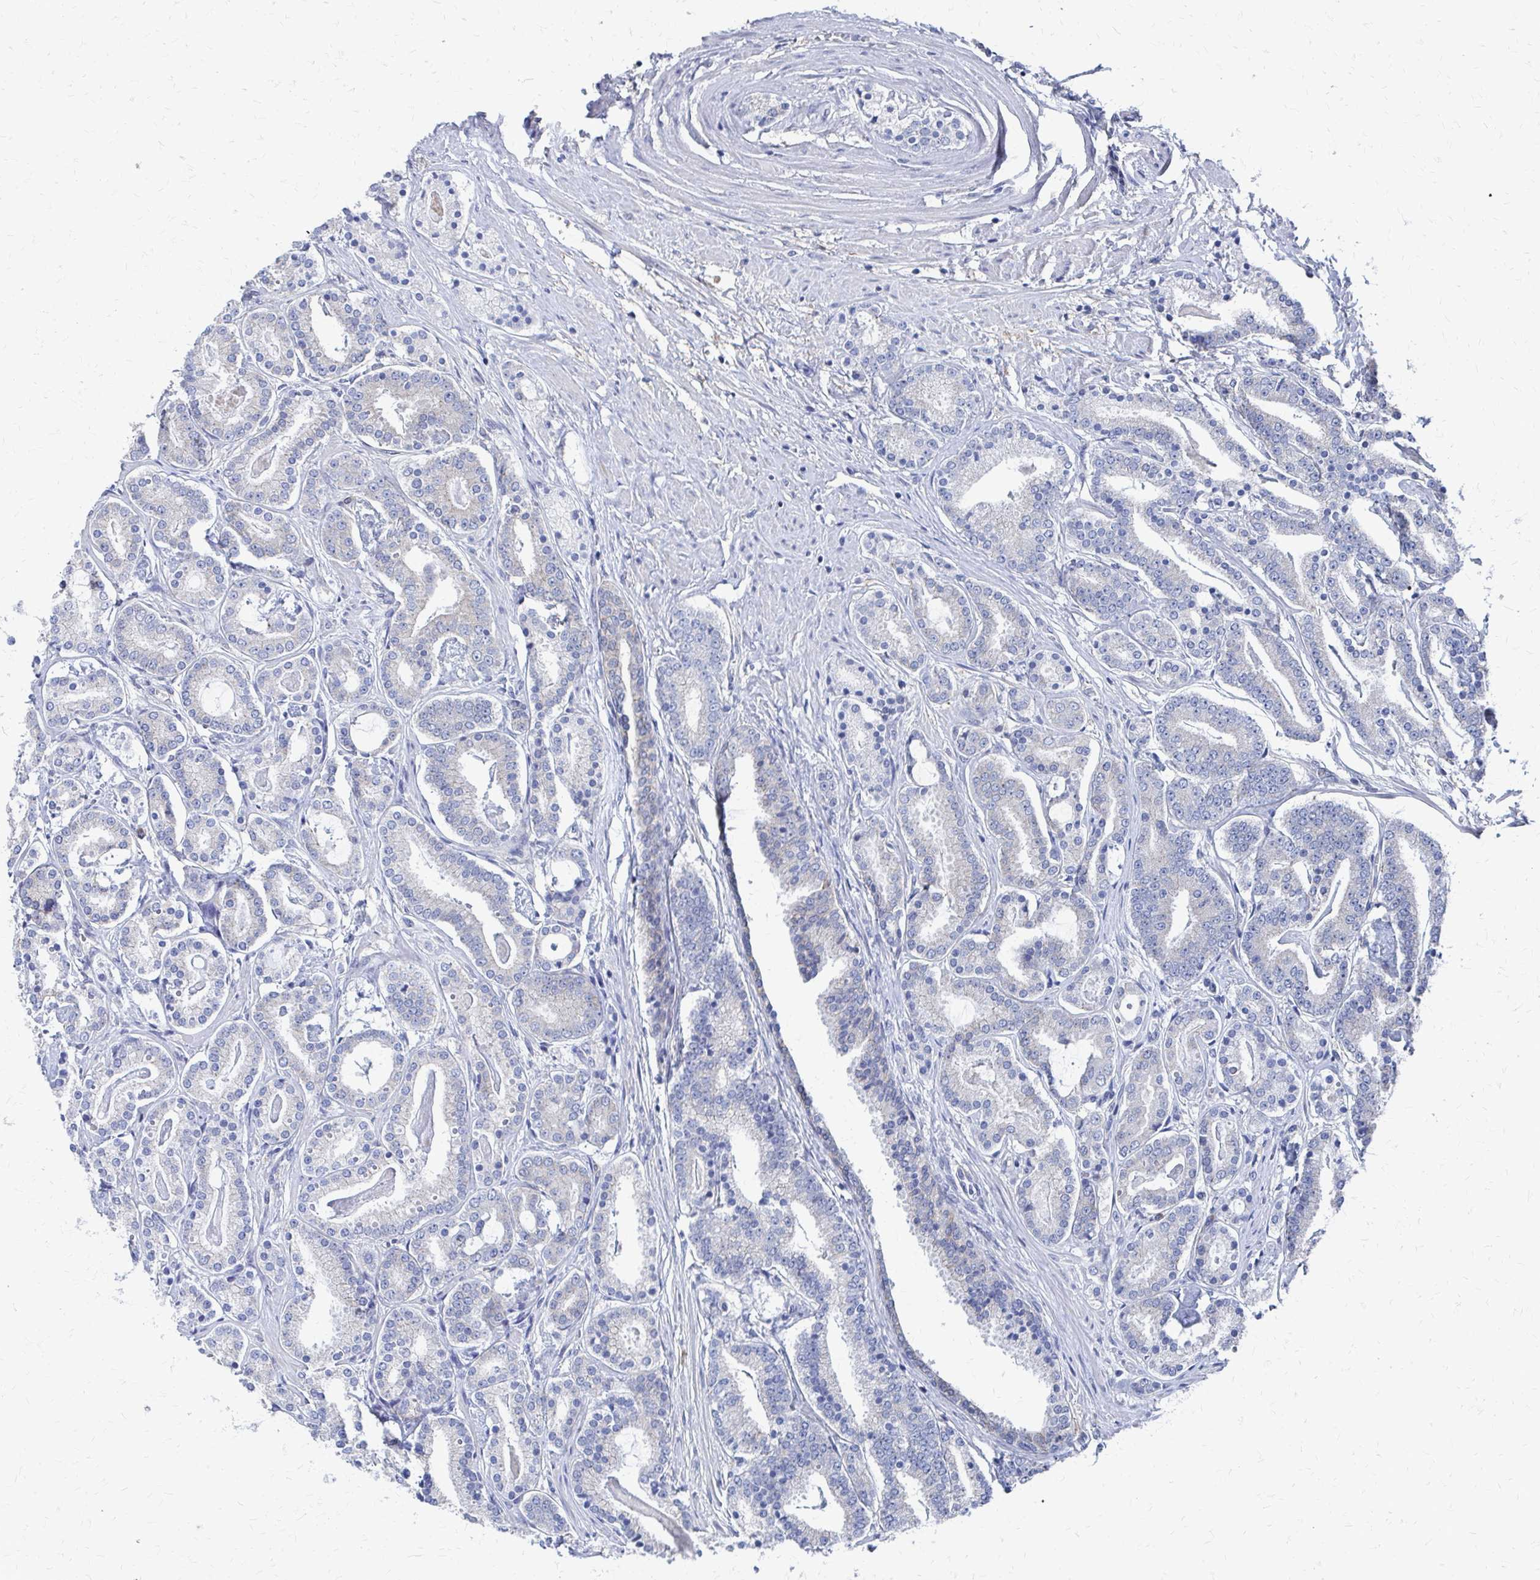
{"staining": {"intensity": "negative", "quantity": "none", "location": "none"}, "tissue": "prostate cancer", "cell_type": "Tumor cells", "image_type": "cancer", "snomed": [{"axis": "morphology", "description": "Adenocarcinoma, High grade"}, {"axis": "topography", "description": "Prostate"}], "caption": "Prostate cancer stained for a protein using immunohistochemistry (IHC) shows no staining tumor cells.", "gene": "PLEKHG7", "patient": {"sex": "male", "age": 63}}